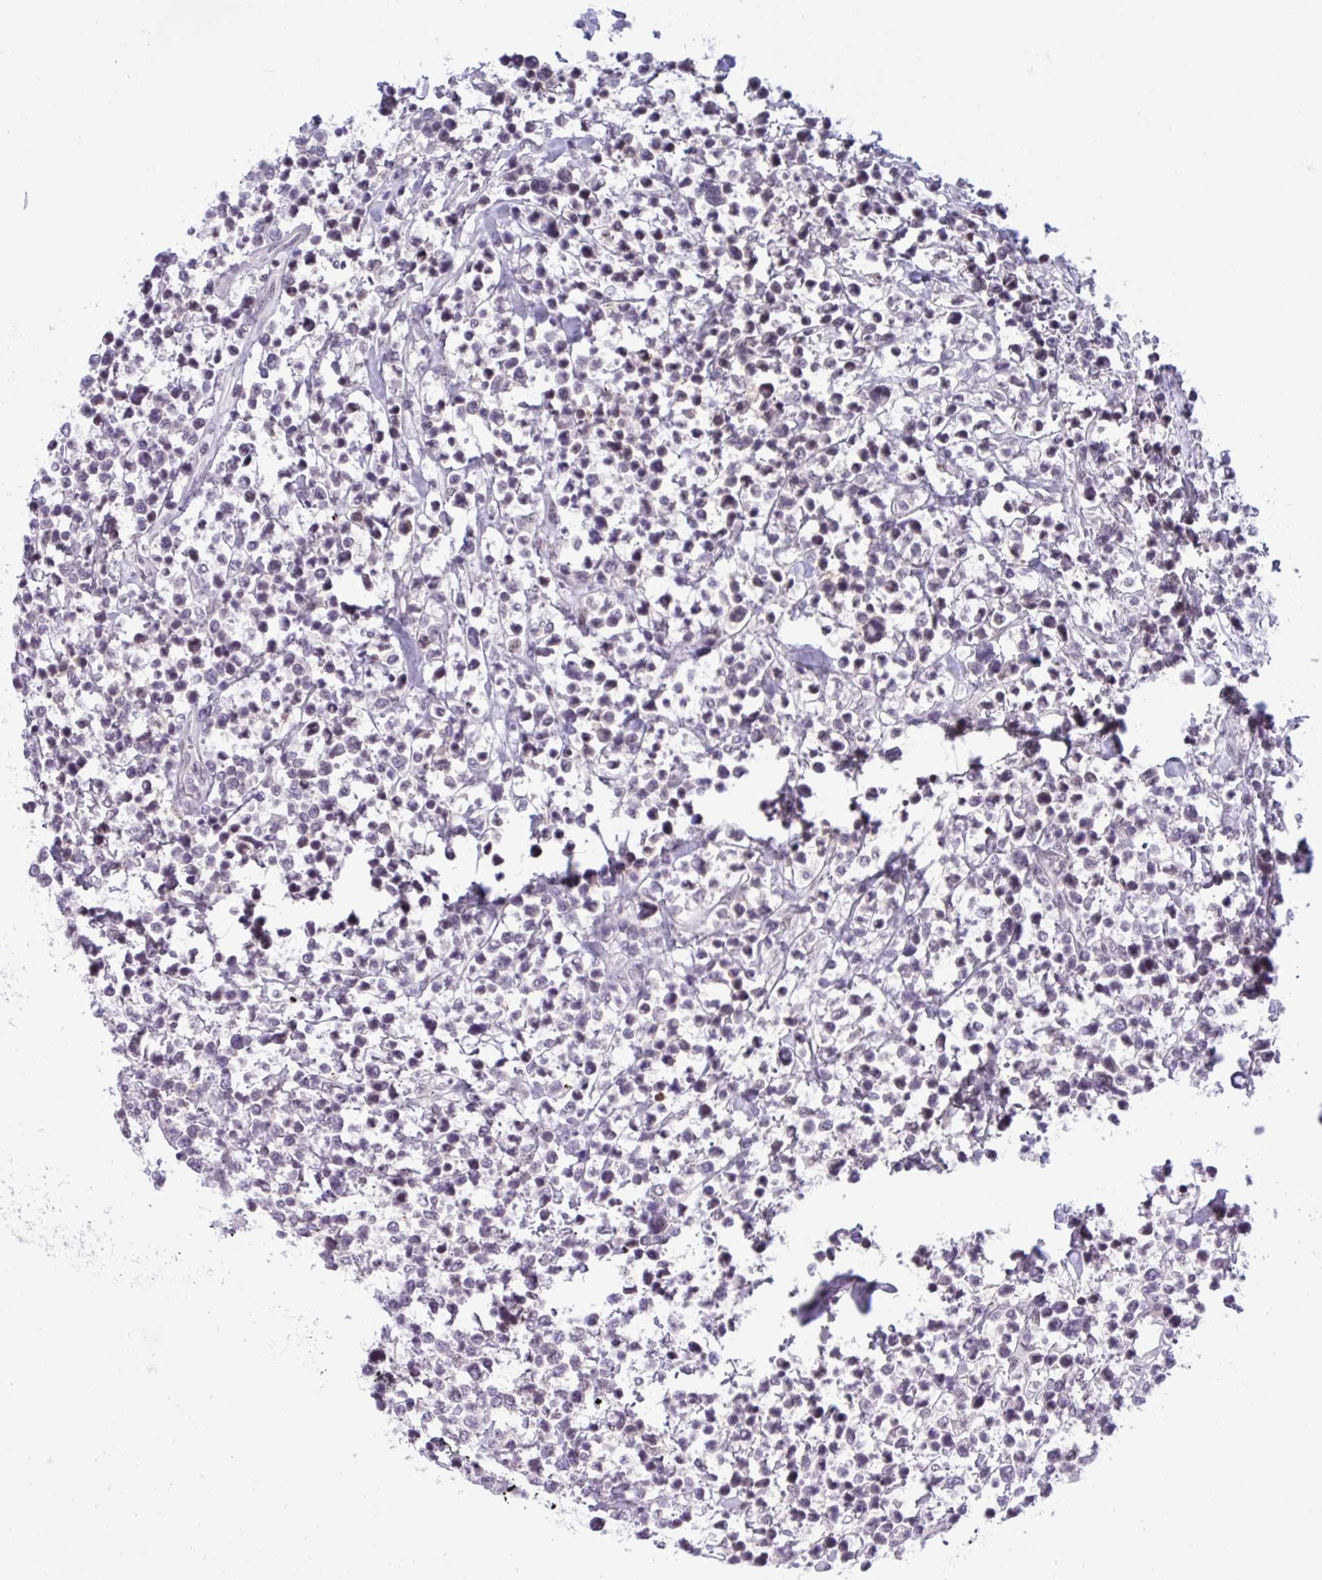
{"staining": {"intensity": "negative", "quantity": "none", "location": "none"}, "tissue": "lymphoma", "cell_type": "Tumor cells", "image_type": "cancer", "snomed": [{"axis": "morphology", "description": "Malignant lymphoma, non-Hodgkin's type, High grade"}, {"axis": "topography", "description": "Soft tissue"}], "caption": "A photomicrograph of high-grade malignant lymphoma, non-Hodgkin's type stained for a protein exhibits no brown staining in tumor cells.", "gene": "TTC7B", "patient": {"sex": "female", "age": 56}}